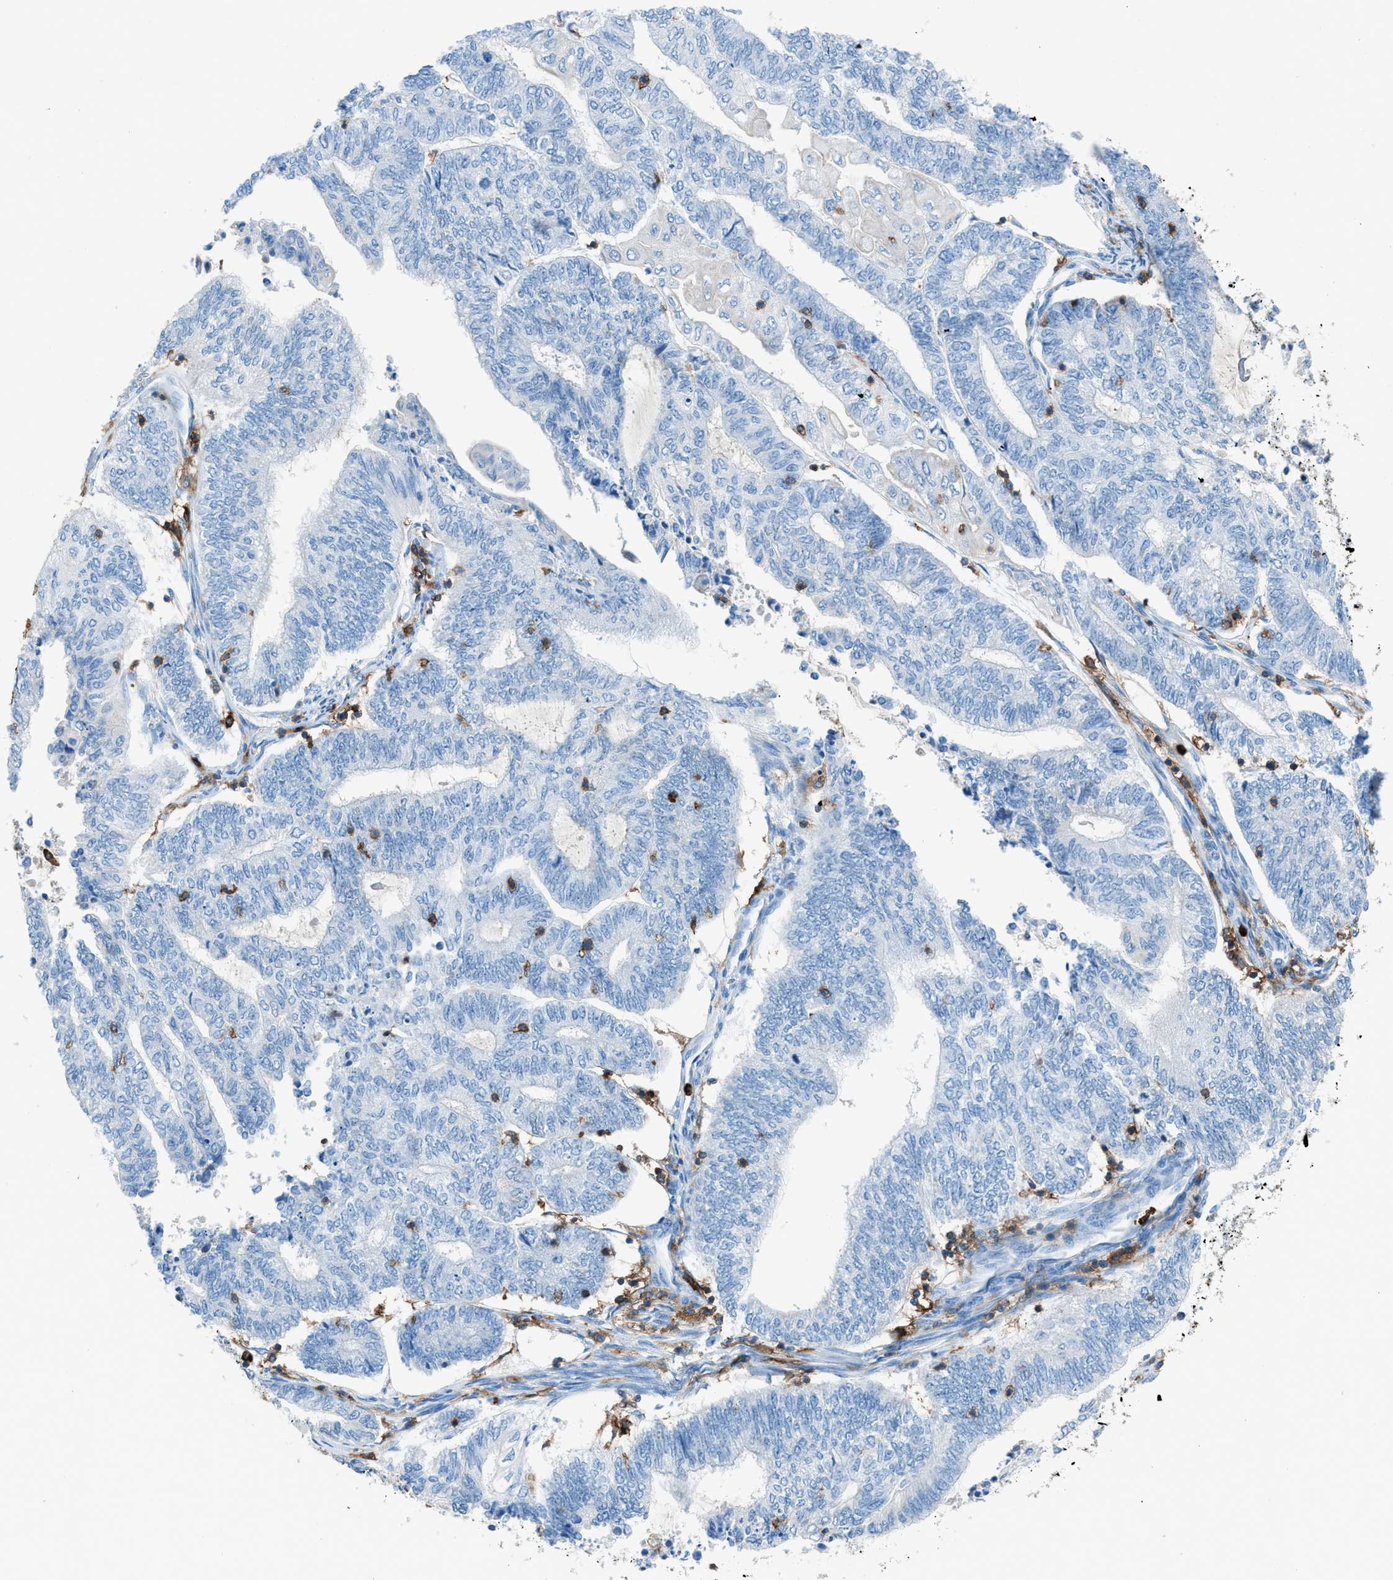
{"staining": {"intensity": "negative", "quantity": "none", "location": "none"}, "tissue": "endometrial cancer", "cell_type": "Tumor cells", "image_type": "cancer", "snomed": [{"axis": "morphology", "description": "Adenocarcinoma, NOS"}, {"axis": "topography", "description": "Uterus"}, {"axis": "topography", "description": "Endometrium"}], "caption": "An IHC photomicrograph of endometrial cancer is shown. There is no staining in tumor cells of endometrial cancer.", "gene": "ITGB2", "patient": {"sex": "female", "age": 70}}